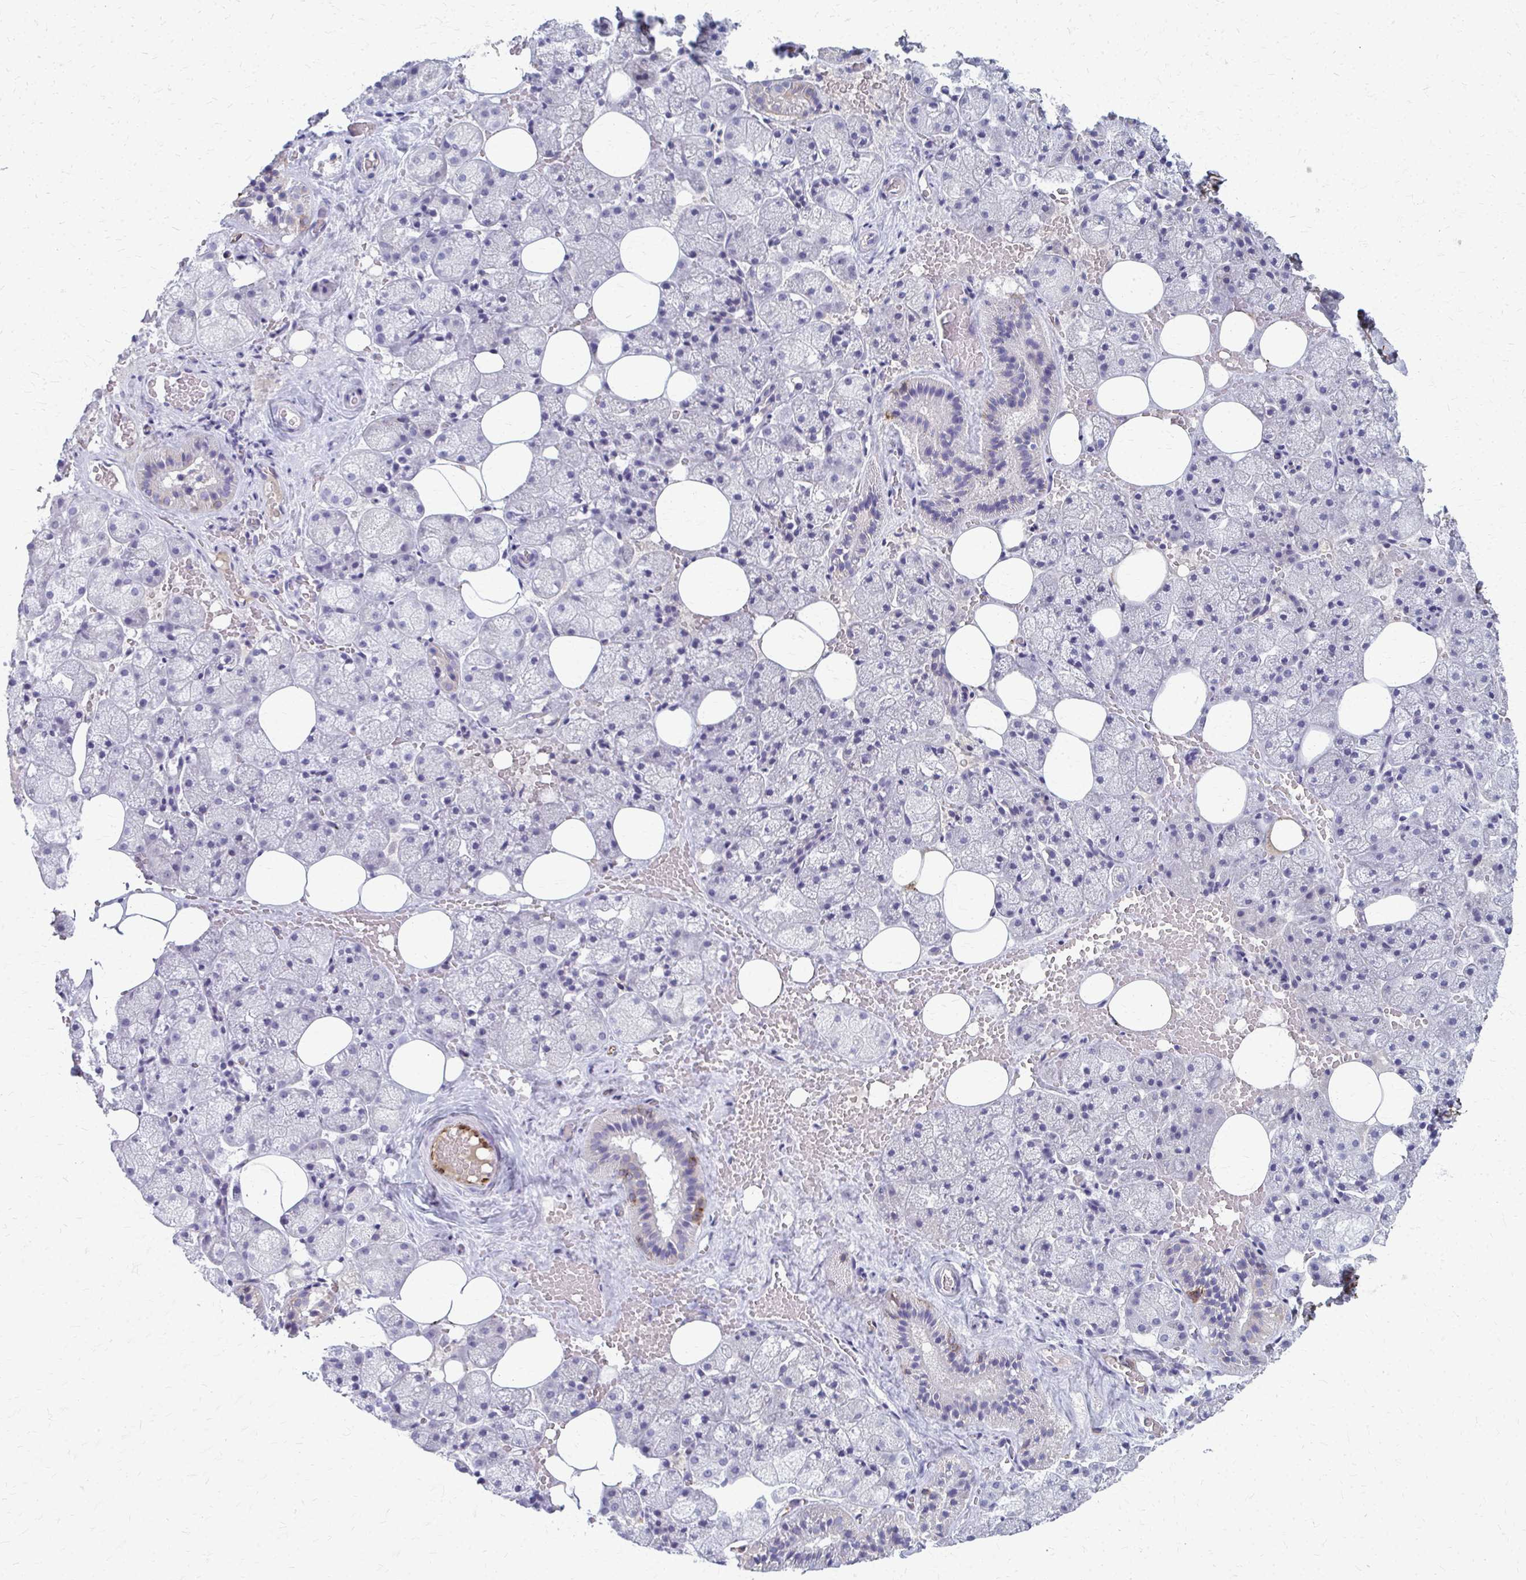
{"staining": {"intensity": "weak", "quantity": "<25%", "location": "cytoplasmic/membranous"}, "tissue": "salivary gland", "cell_type": "Glandular cells", "image_type": "normal", "snomed": [{"axis": "morphology", "description": "Normal tissue, NOS"}, {"axis": "topography", "description": "Salivary gland"}, {"axis": "topography", "description": "Peripheral nerve tissue"}], "caption": "Glandular cells show no significant expression in unremarkable salivary gland.", "gene": "ADIPOQ", "patient": {"sex": "male", "age": 38}}